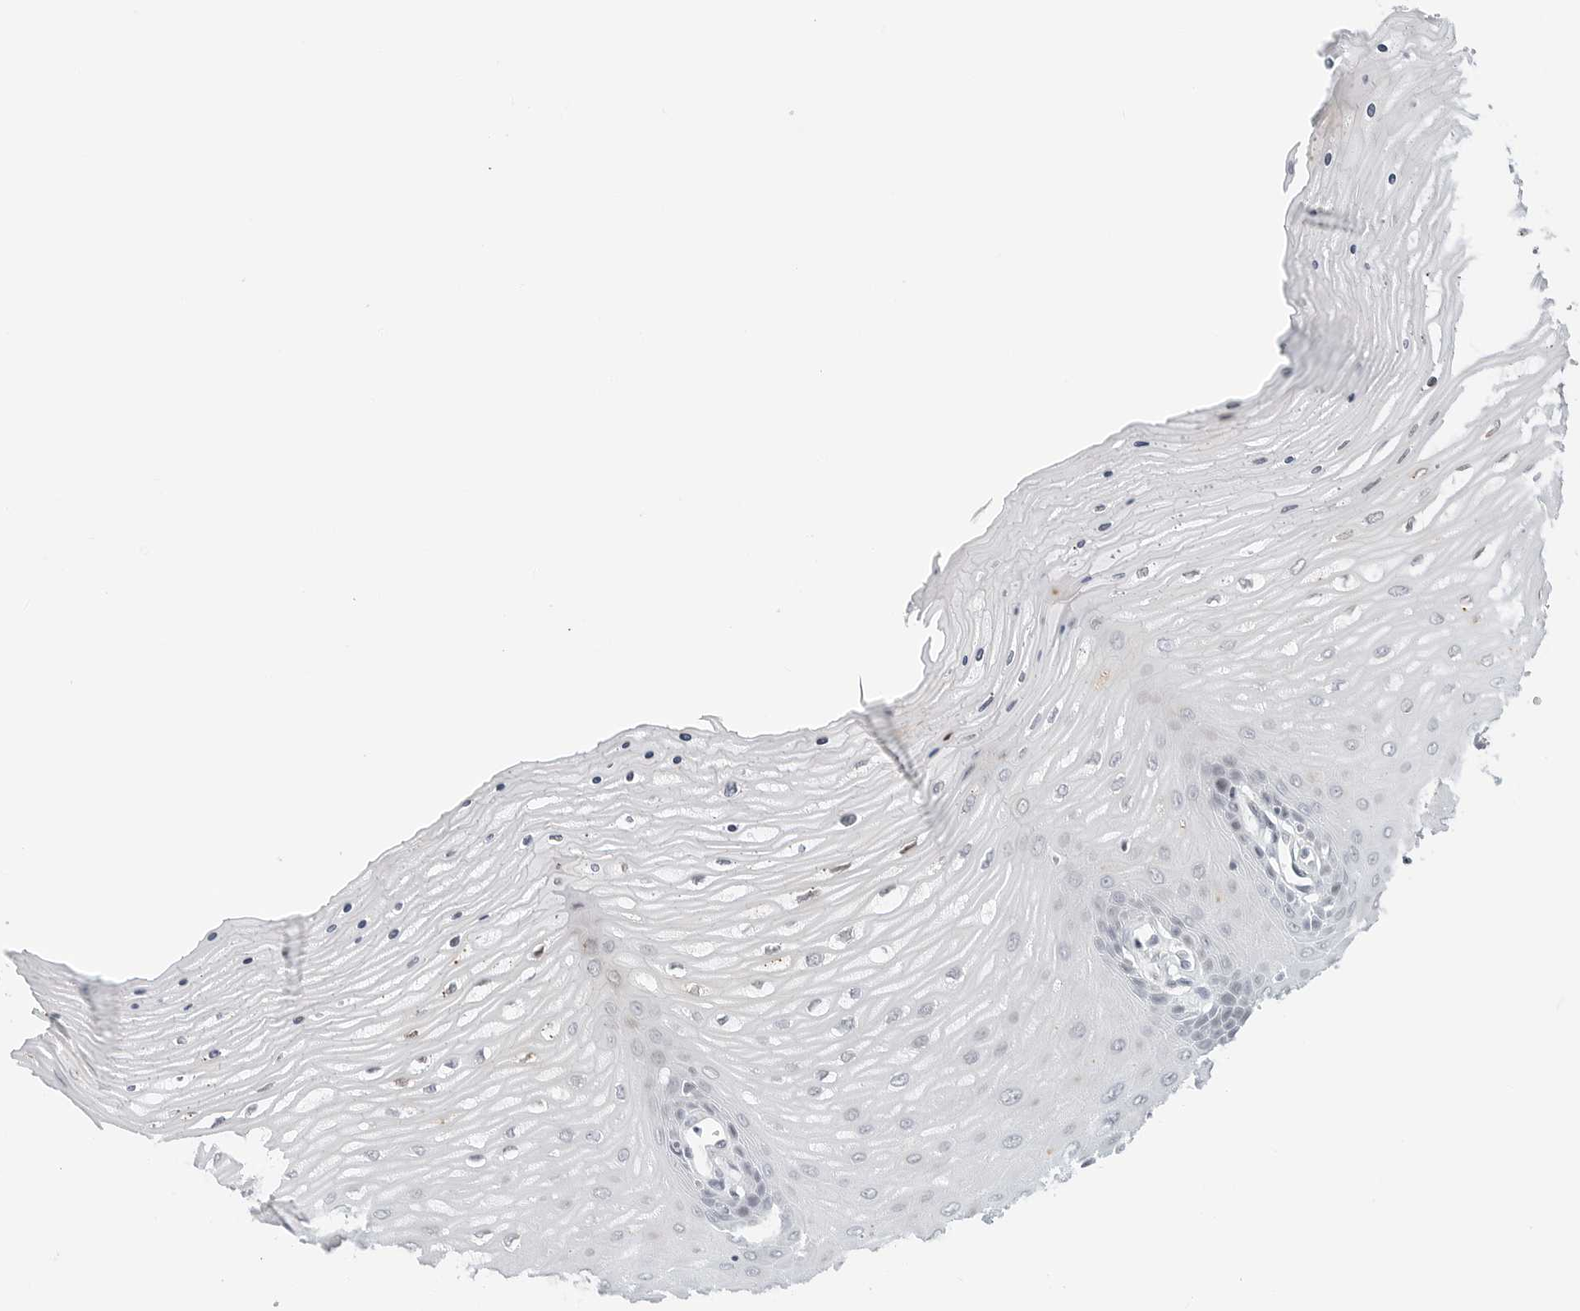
{"staining": {"intensity": "moderate", "quantity": "<25%", "location": "cytoplasmic/membranous"}, "tissue": "cervix", "cell_type": "Glandular cells", "image_type": "normal", "snomed": [{"axis": "morphology", "description": "Normal tissue, NOS"}, {"axis": "topography", "description": "Cervix"}], "caption": "Immunohistochemistry (IHC) staining of unremarkable cervix, which reveals low levels of moderate cytoplasmic/membranous positivity in approximately <25% of glandular cells indicating moderate cytoplasmic/membranous protein expression. The staining was performed using DAB (3,3'-diaminobenzidine) (brown) for protein detection and nuclei were counterstained in hematoxylin (blue).", "gene": "PARP10", "patient": {"sex": "female", "age": 55}}